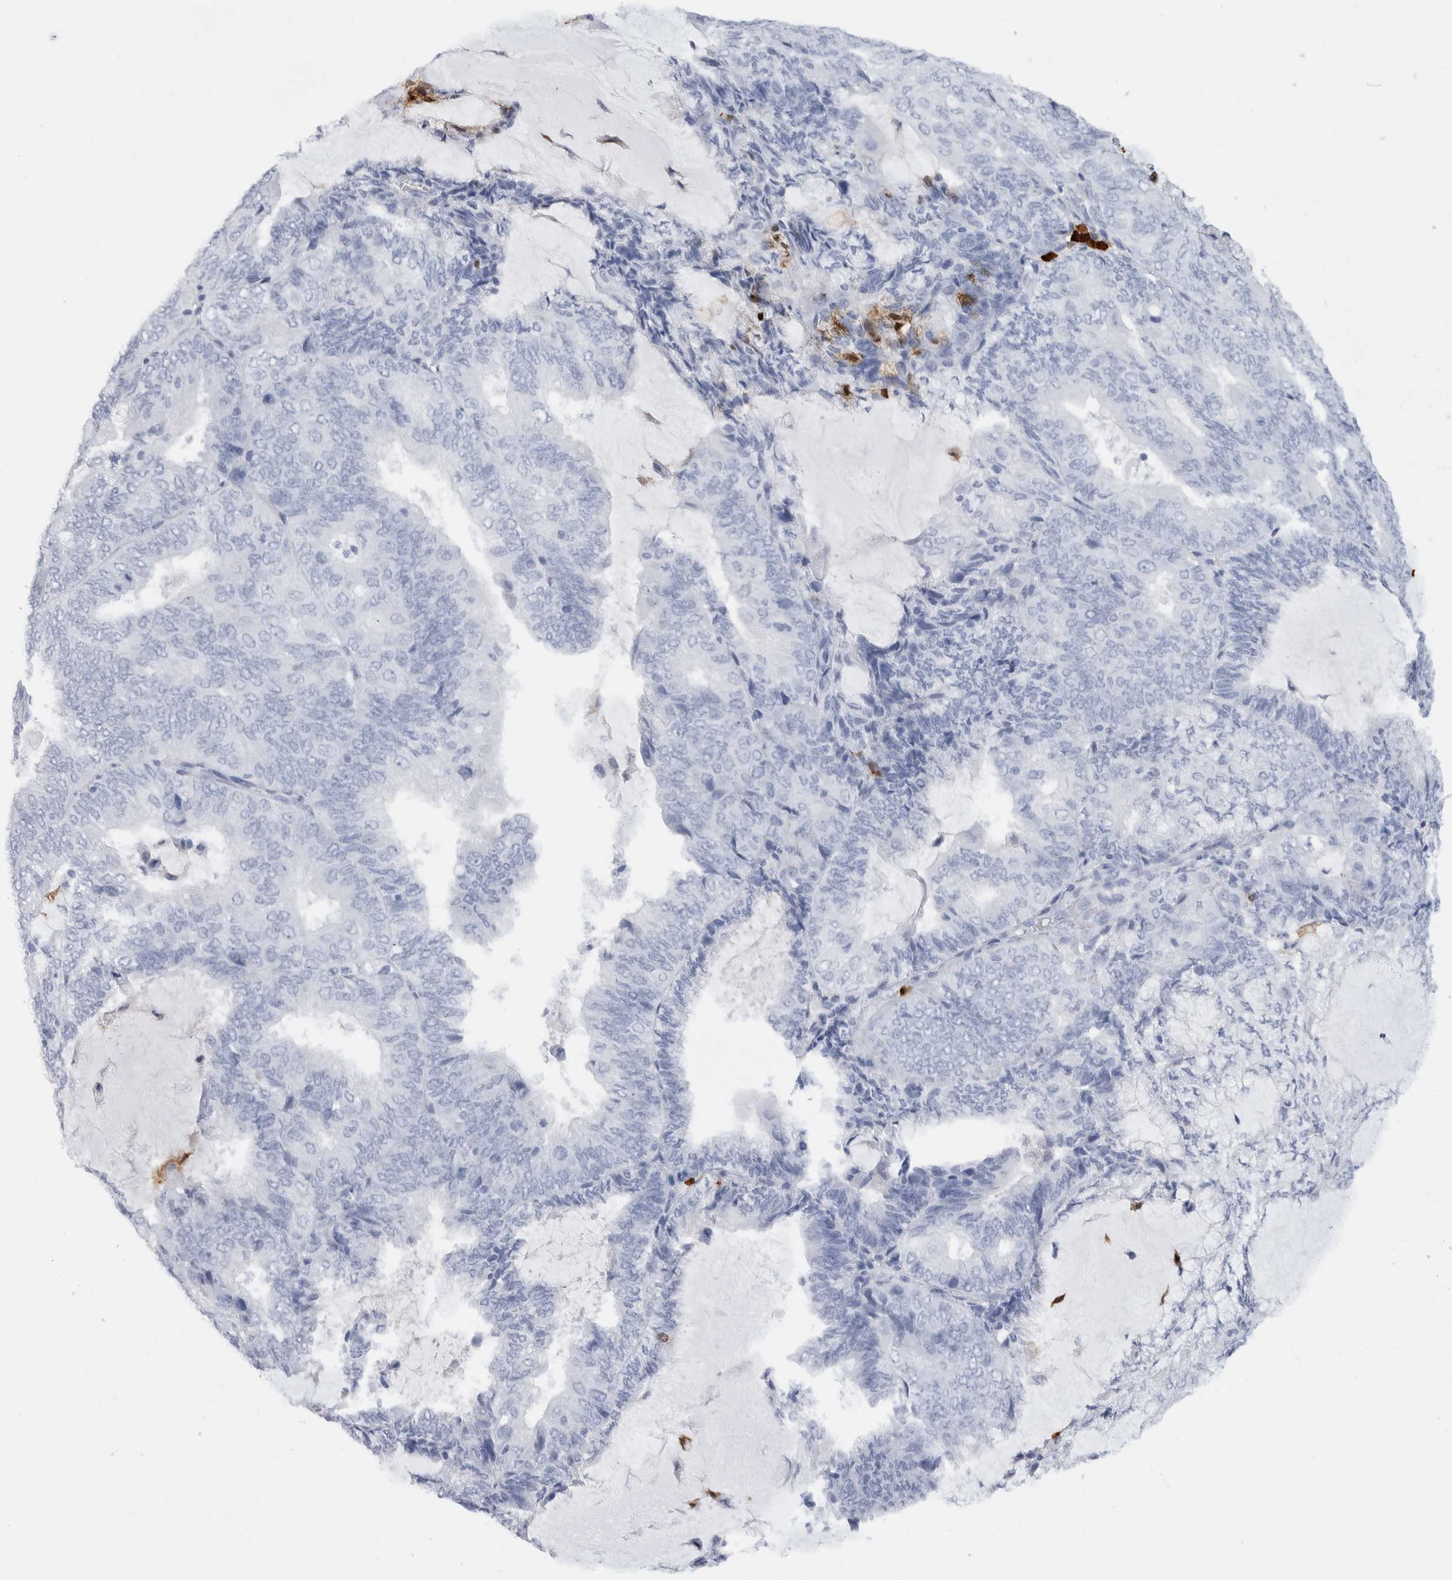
{"staining": {"intensity": "negative", "quantity": "none", "location": "none"}, "tissue": "endometrial cancer", "cell_type": "Tumor cells", "image_type": "cancer", "snomed": [{"axis": "morphology", "description": "Adenocarcinoma, NOS"}, {"axis": "topography", "description": "Endometrium"}], "caption": "Tumor cells show no significant expression in endometrial cancer.", "gene": "S100A8", "patient": {"sex": "female", "age": 81}}